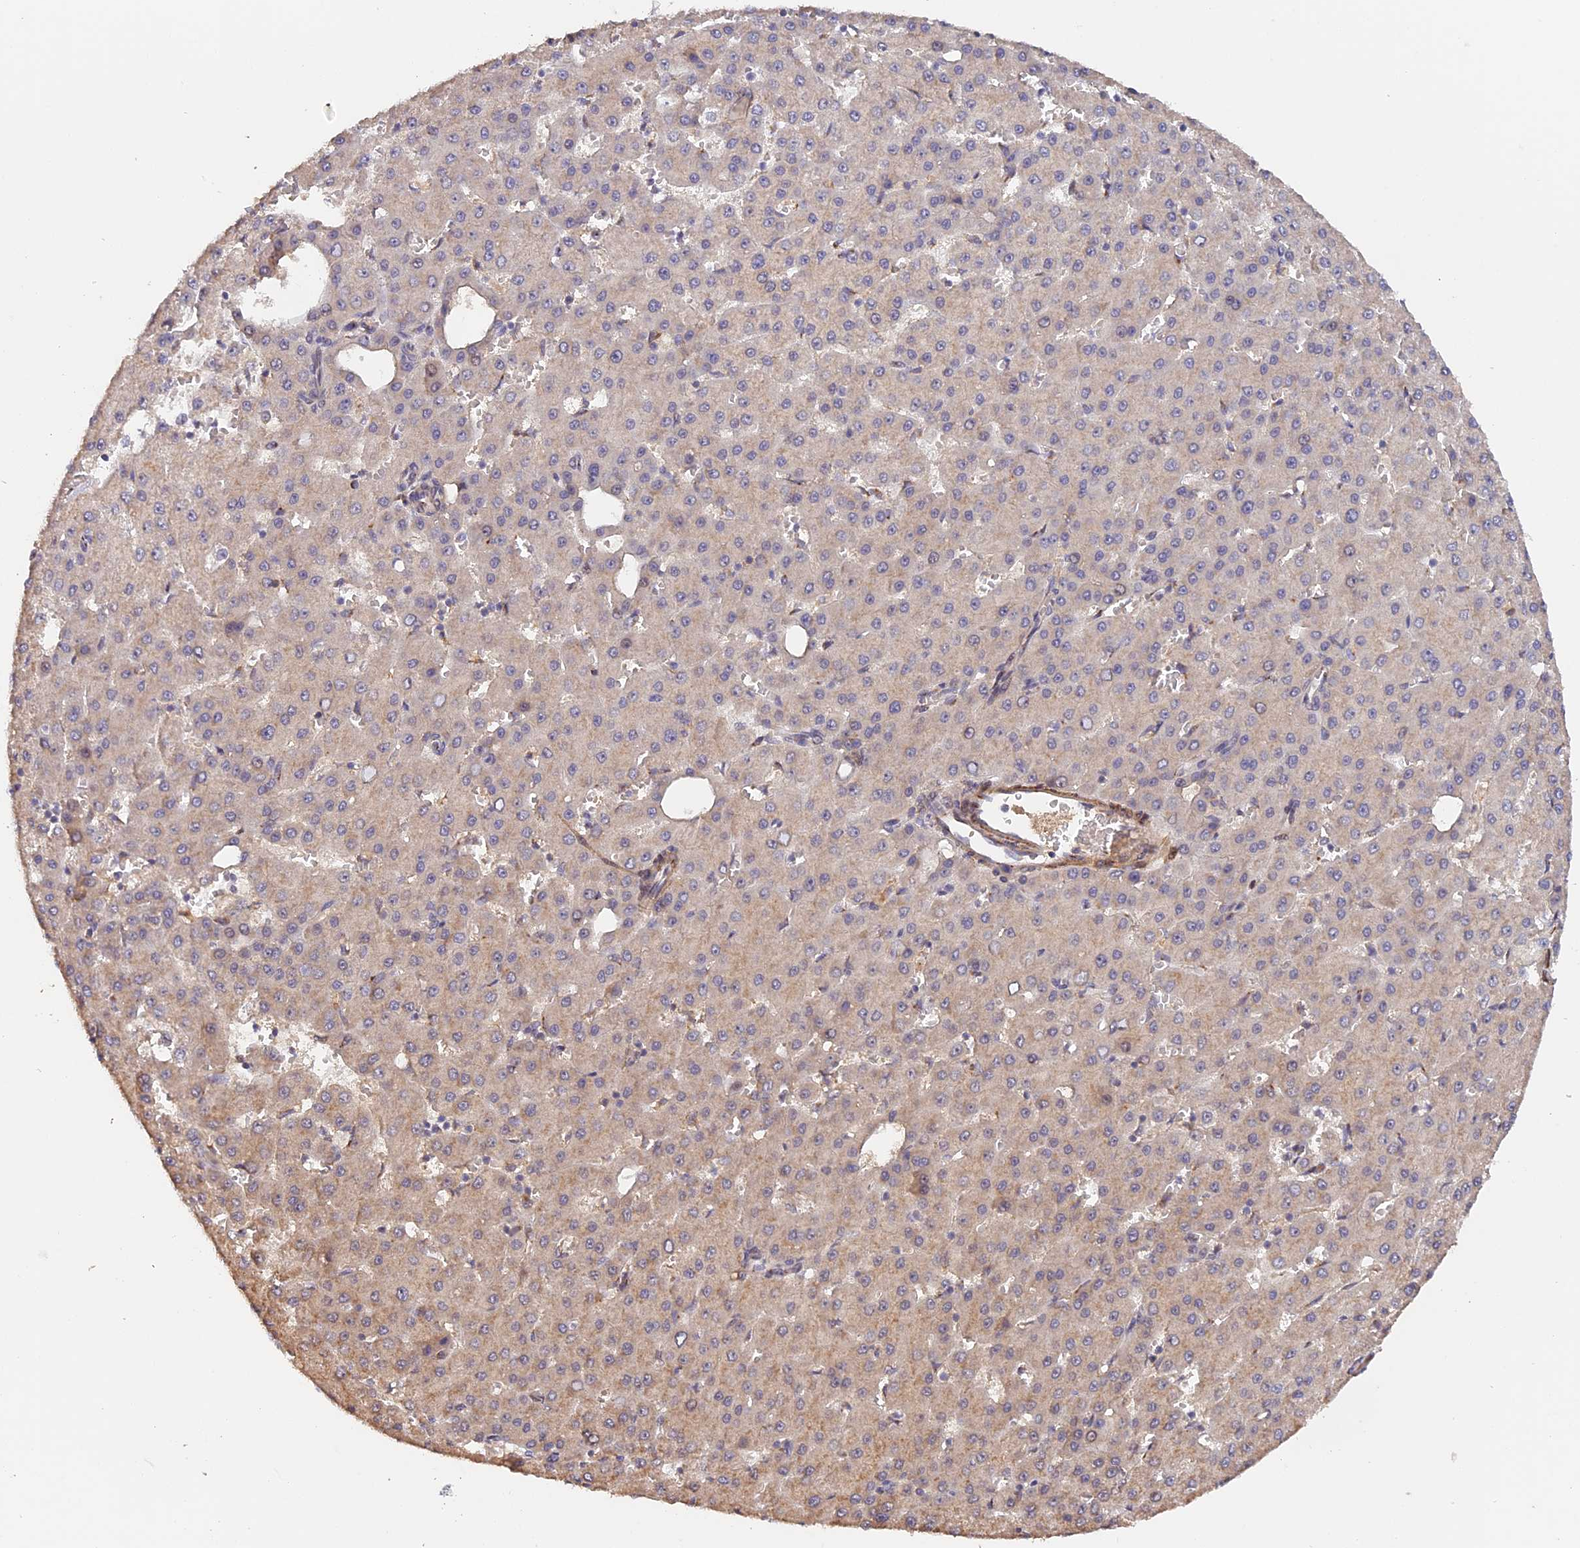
{"staining": {"intensity": "weak", "quantity": "<25%", "location": "cytoplasmic/membranous"}, "tissue": "liver cancer", "cell_type": "Tumor cells", "image_type": "cancer", "snomed": [{"axis": "morphology", "description": "Carcinoma, Hepatocellular, NOS"}, {"axis": "topography", "description": "Liver"}], "caption": "DAB (3,3'-diaminobenzidine) immunohistochemical staining of human liver hepatocellular carcinoma reveals no significant positivity in tumor cells. (Immunohistochemistry, brightfield microscopy, high magnification).", "gene": "TANGO6", "patient": {"sex": "male", "age": 47}}